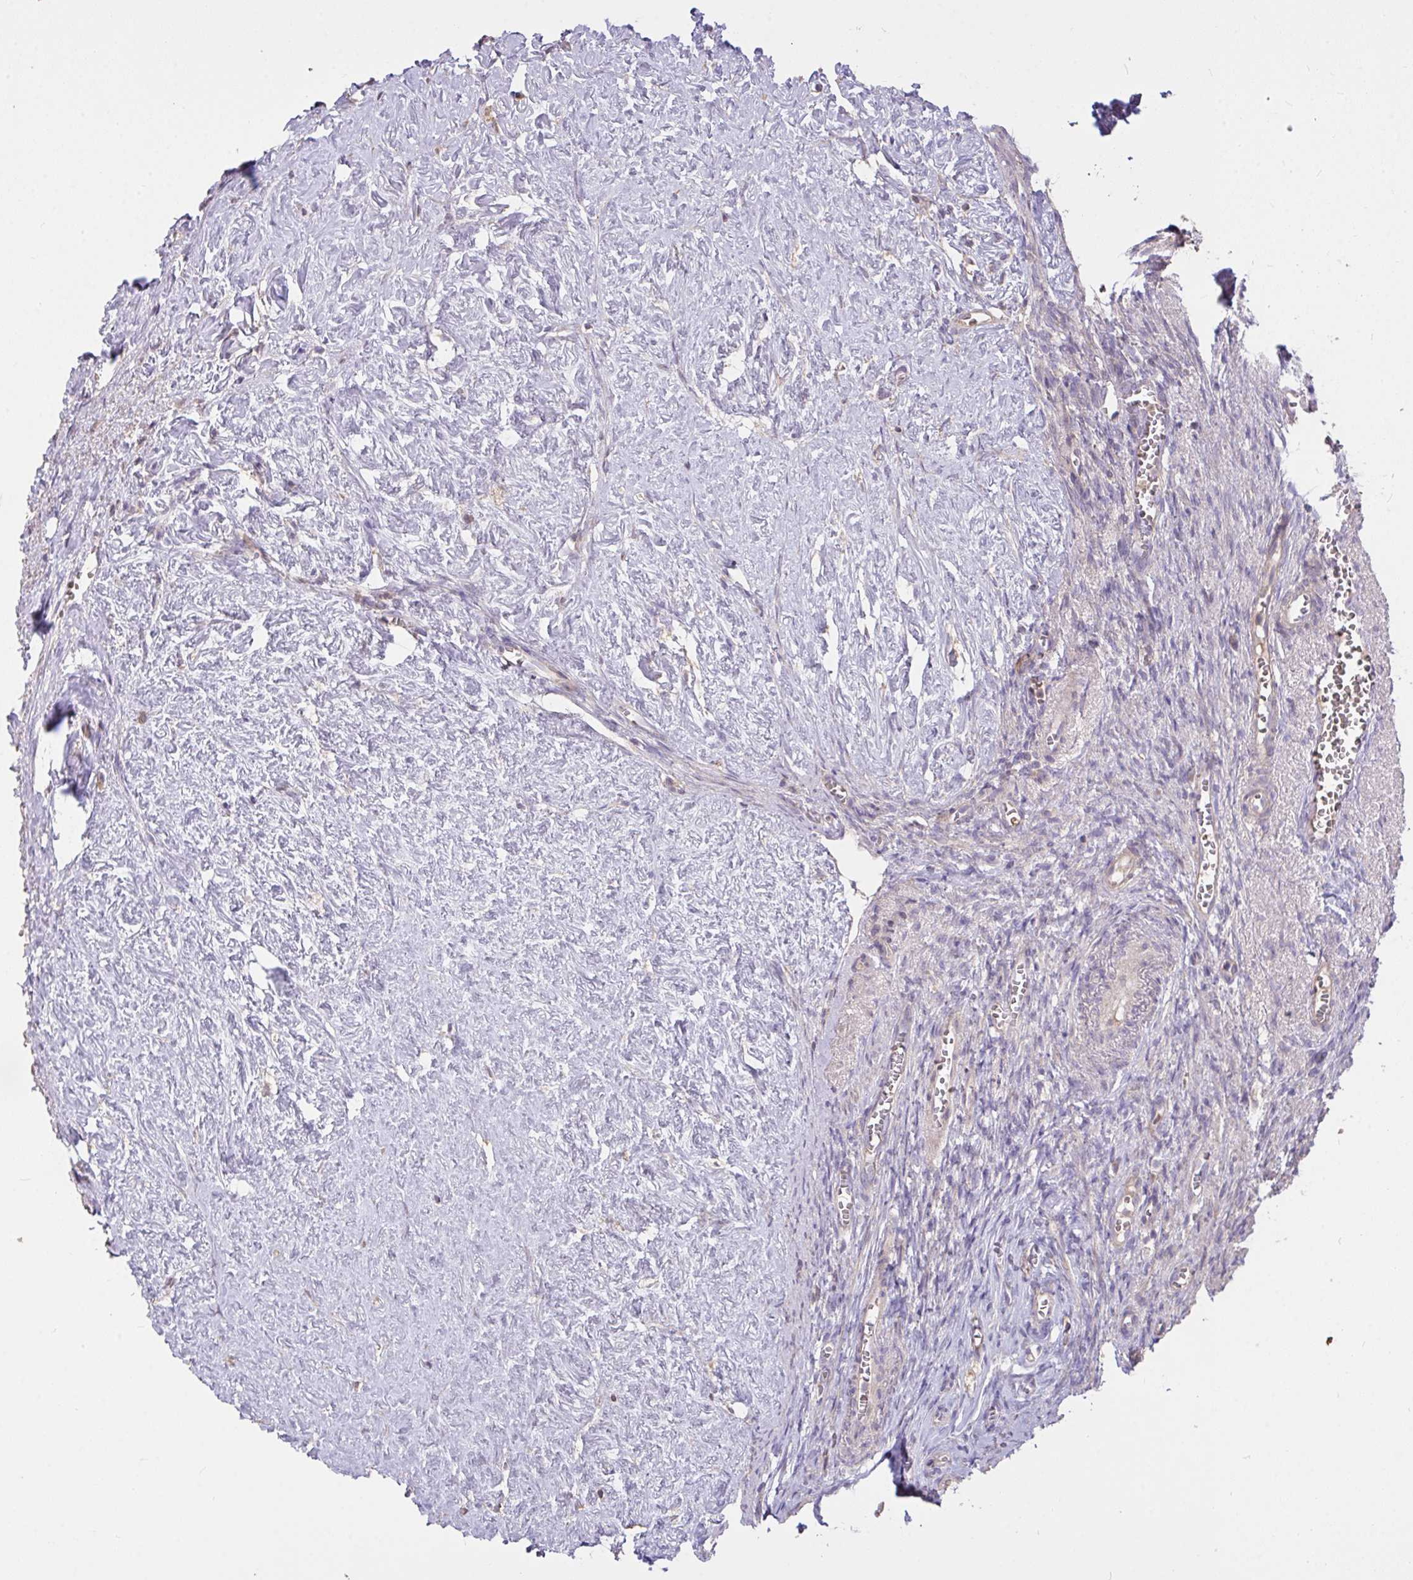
{"staining": {"intensity": "weak", "quantity": ">75%", "location": "cytoplasmic/membranous"}, "tissue": "ovary", "cell_type": "Follicle cells", "image_type": "normal", "snomed": [{"axis": "morphology", "description": "Normal tissue, NOS"}, {"axis": "topography", "description": "Ovary"}], "caption": "Protein expression analysis of unremarkable ovary exhibits weak cytoplasmic/membranous staining in about >75% of follicle cells. (brown staining indicates protein expression, while blue staining denotes nuclei).", "gene": "FCER1A", "patient": {"sex": "female", "age": 41}}